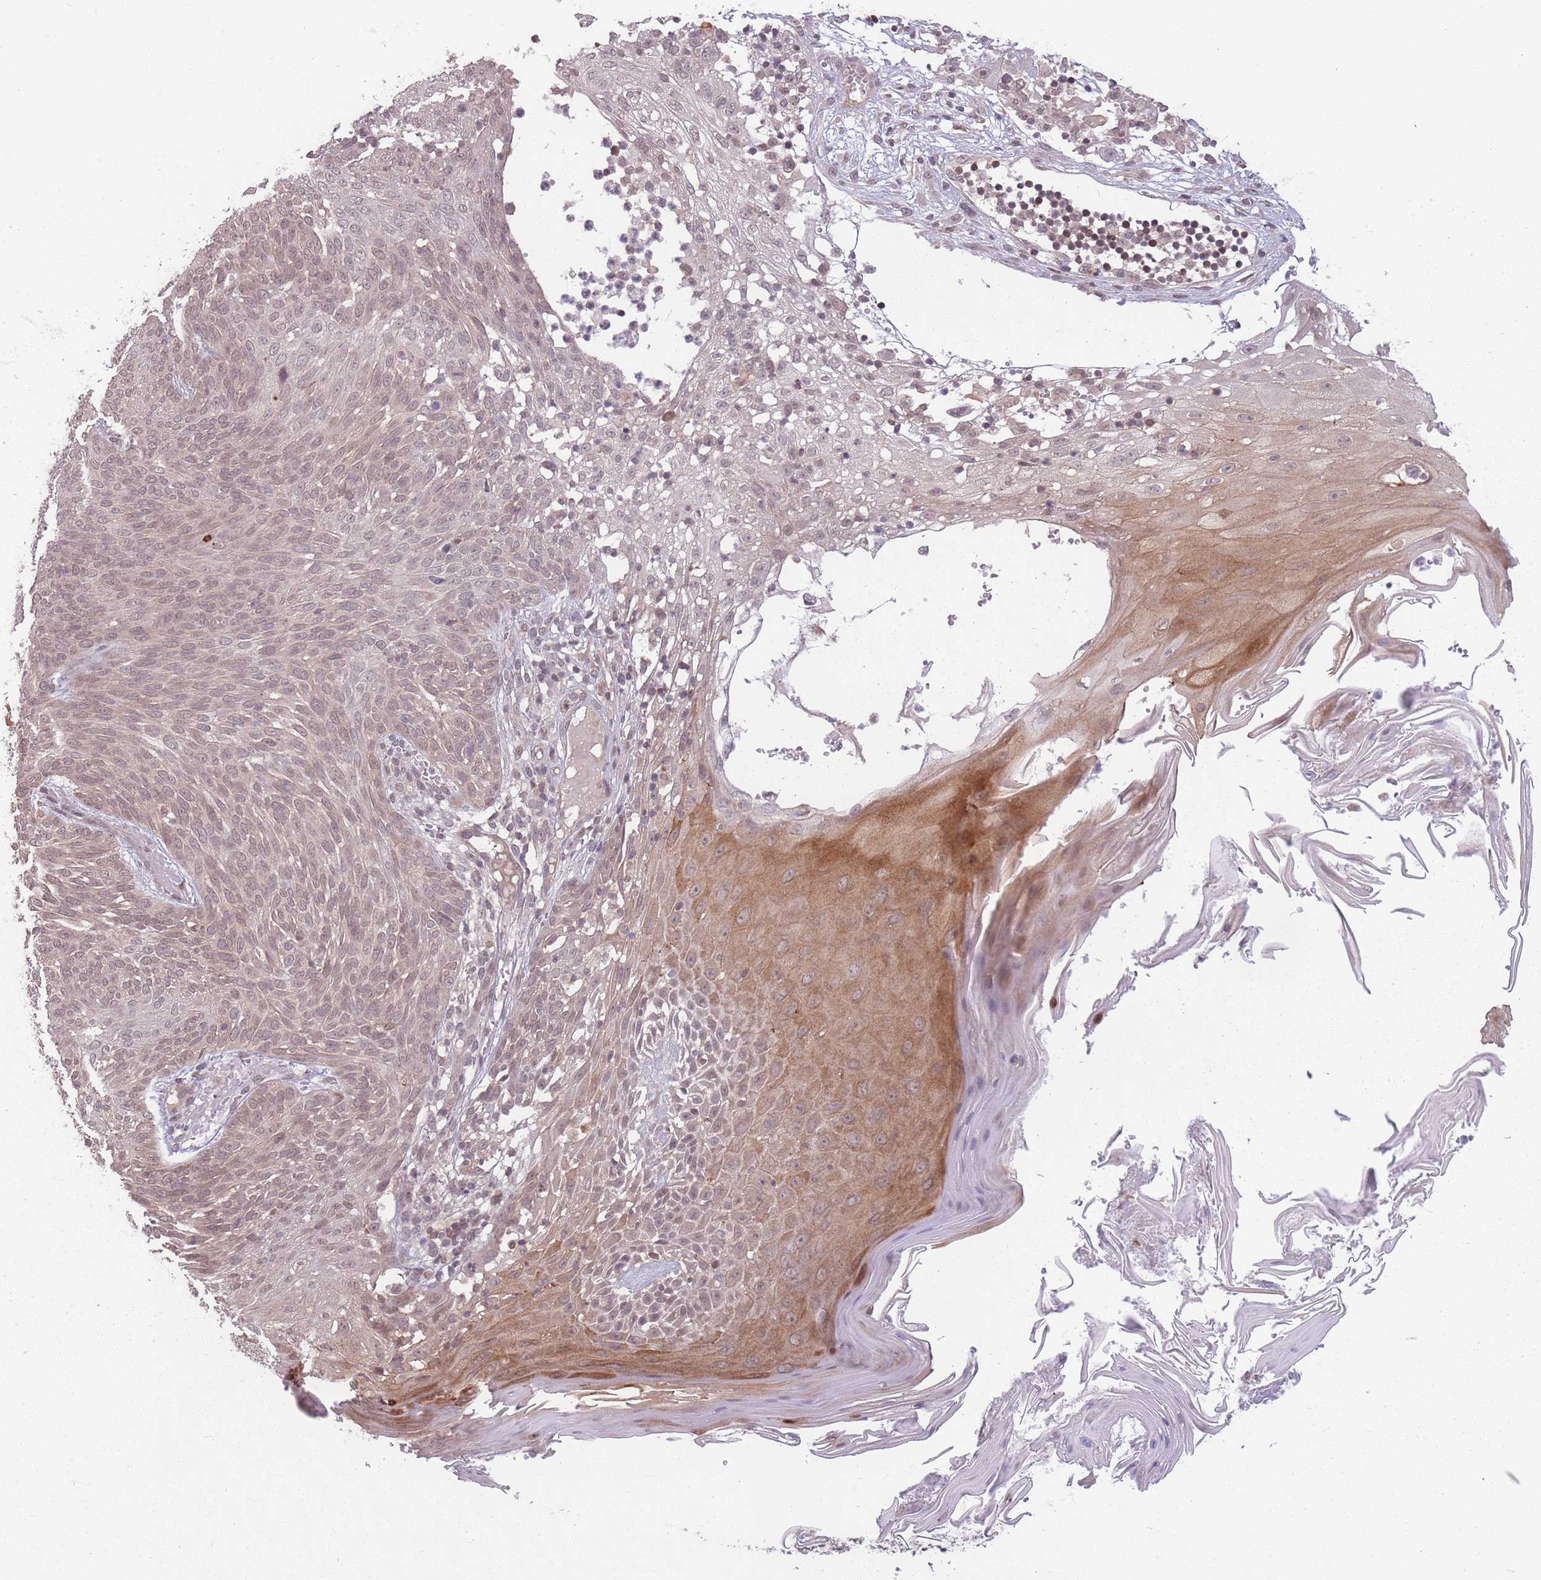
{"staining": {"intensity": "weak", "quantity": "25%-75%", "location": "nuclear"}, "tissue": "skin cancer", "cell_type": "Tumor cells", "image_type": "cancer", "snomed": [{"axis": "morphology", "description": "Basal cell carcinoma"}, {"axis": "topography", "description": "Skin"}], "caption": "Approximately 25%-75% of tumor cells in human skin cancer reveal weak nuclear protein expression as visualized by brown immunohistochemical staining.", "gene": "CCDC154", "patient": {"sex": "female", "age": 86}}